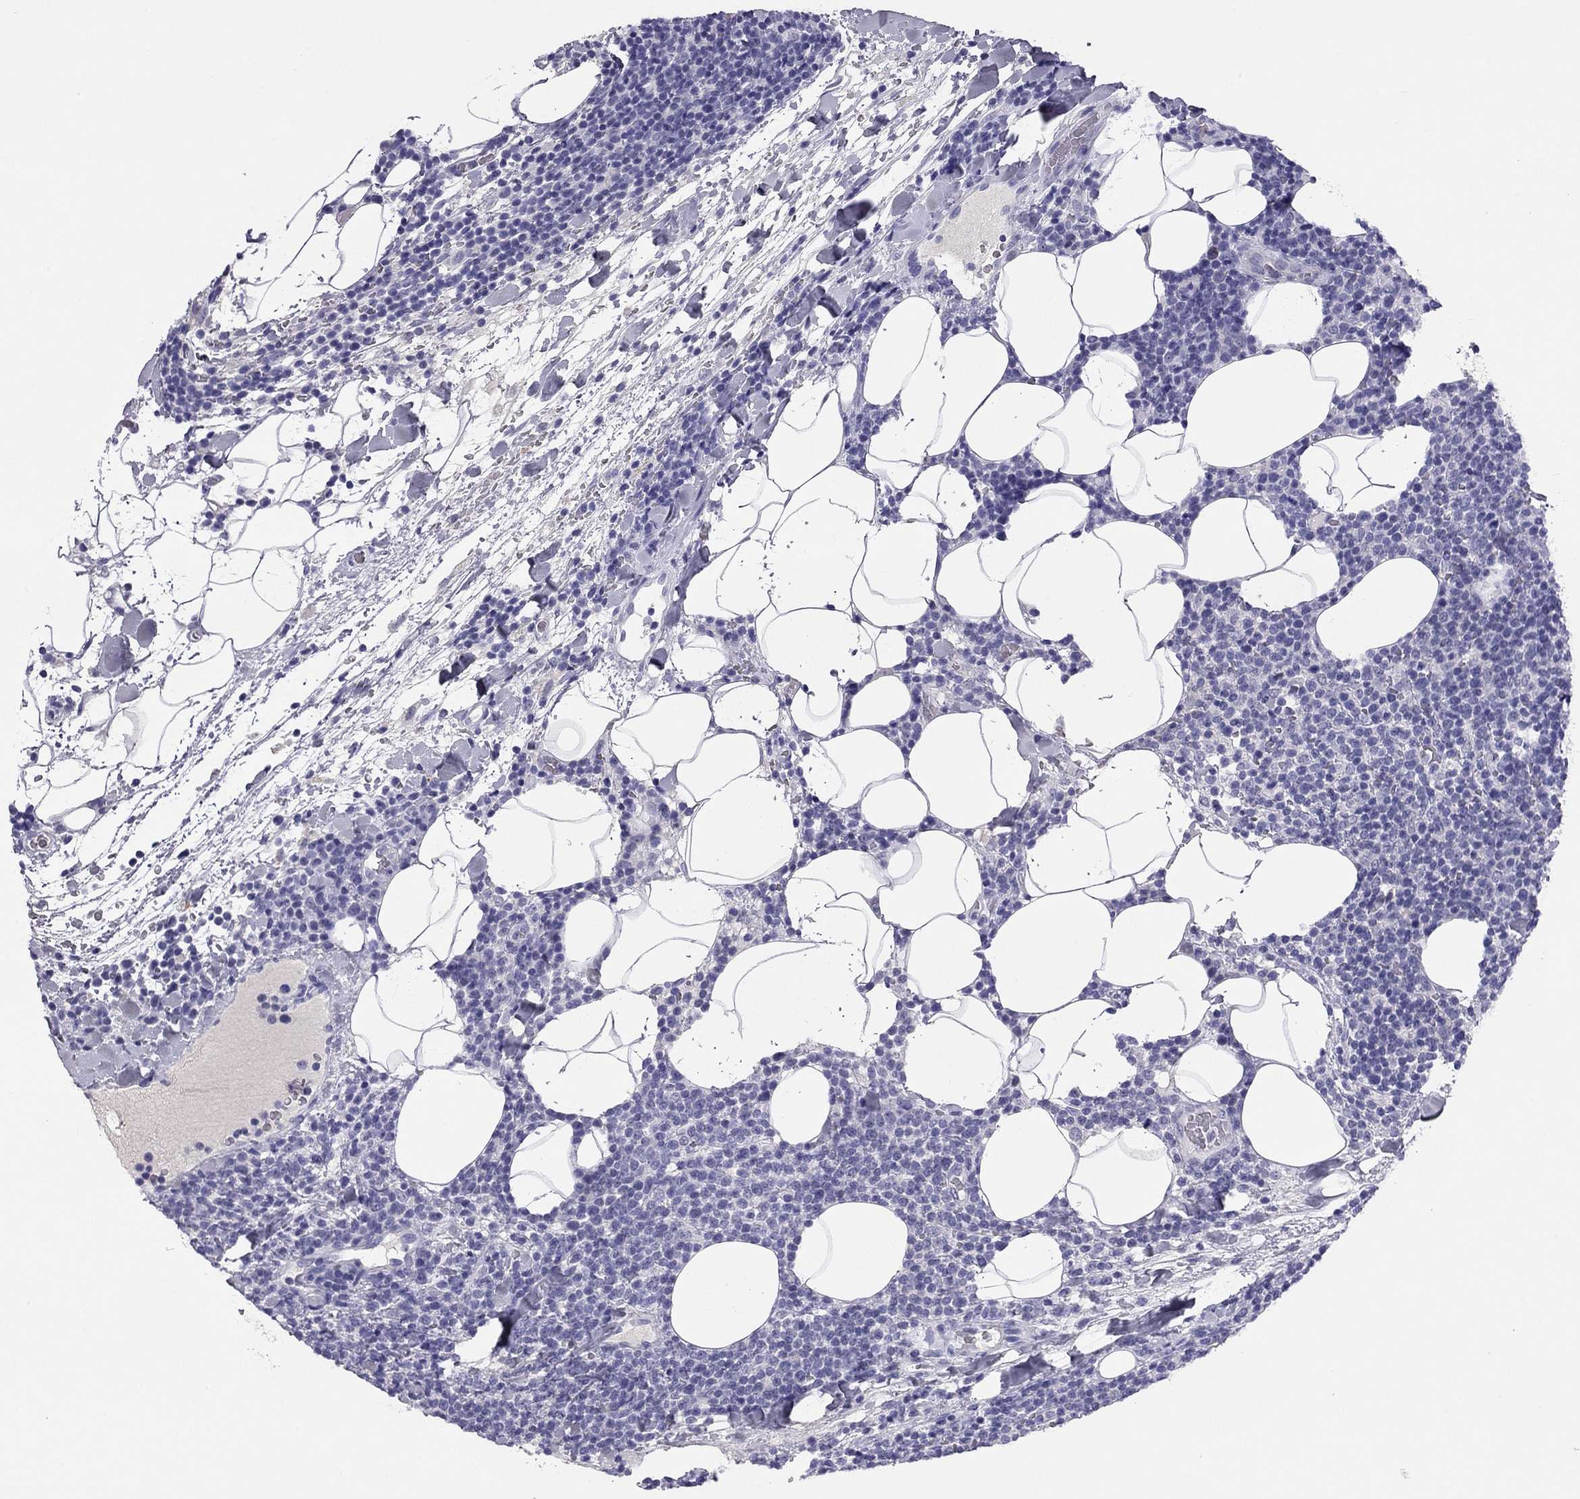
{"staining": {"intensity": "negative", "quantity": "none", "location": "none"}, "tissue": "lymphoma", "cell_type": "Tumor cells", "image_type": "cancer", "snomed": [{"axis": "morphology", "description": "Malignant lymphoma, non-Hodgkin's type, High grade"}, {"axis": "topography", "description": "Lymph node"}], "caption": "IHC of high-grade malignant lymphoma, non-Hodgkin's type demonstrates no staining in tumor cells. (DAB (3,3'-diaminobenzidine) IHC, high magnification).", "gene": "ODF4", "patient": {"sex": "male", "age": 61}}